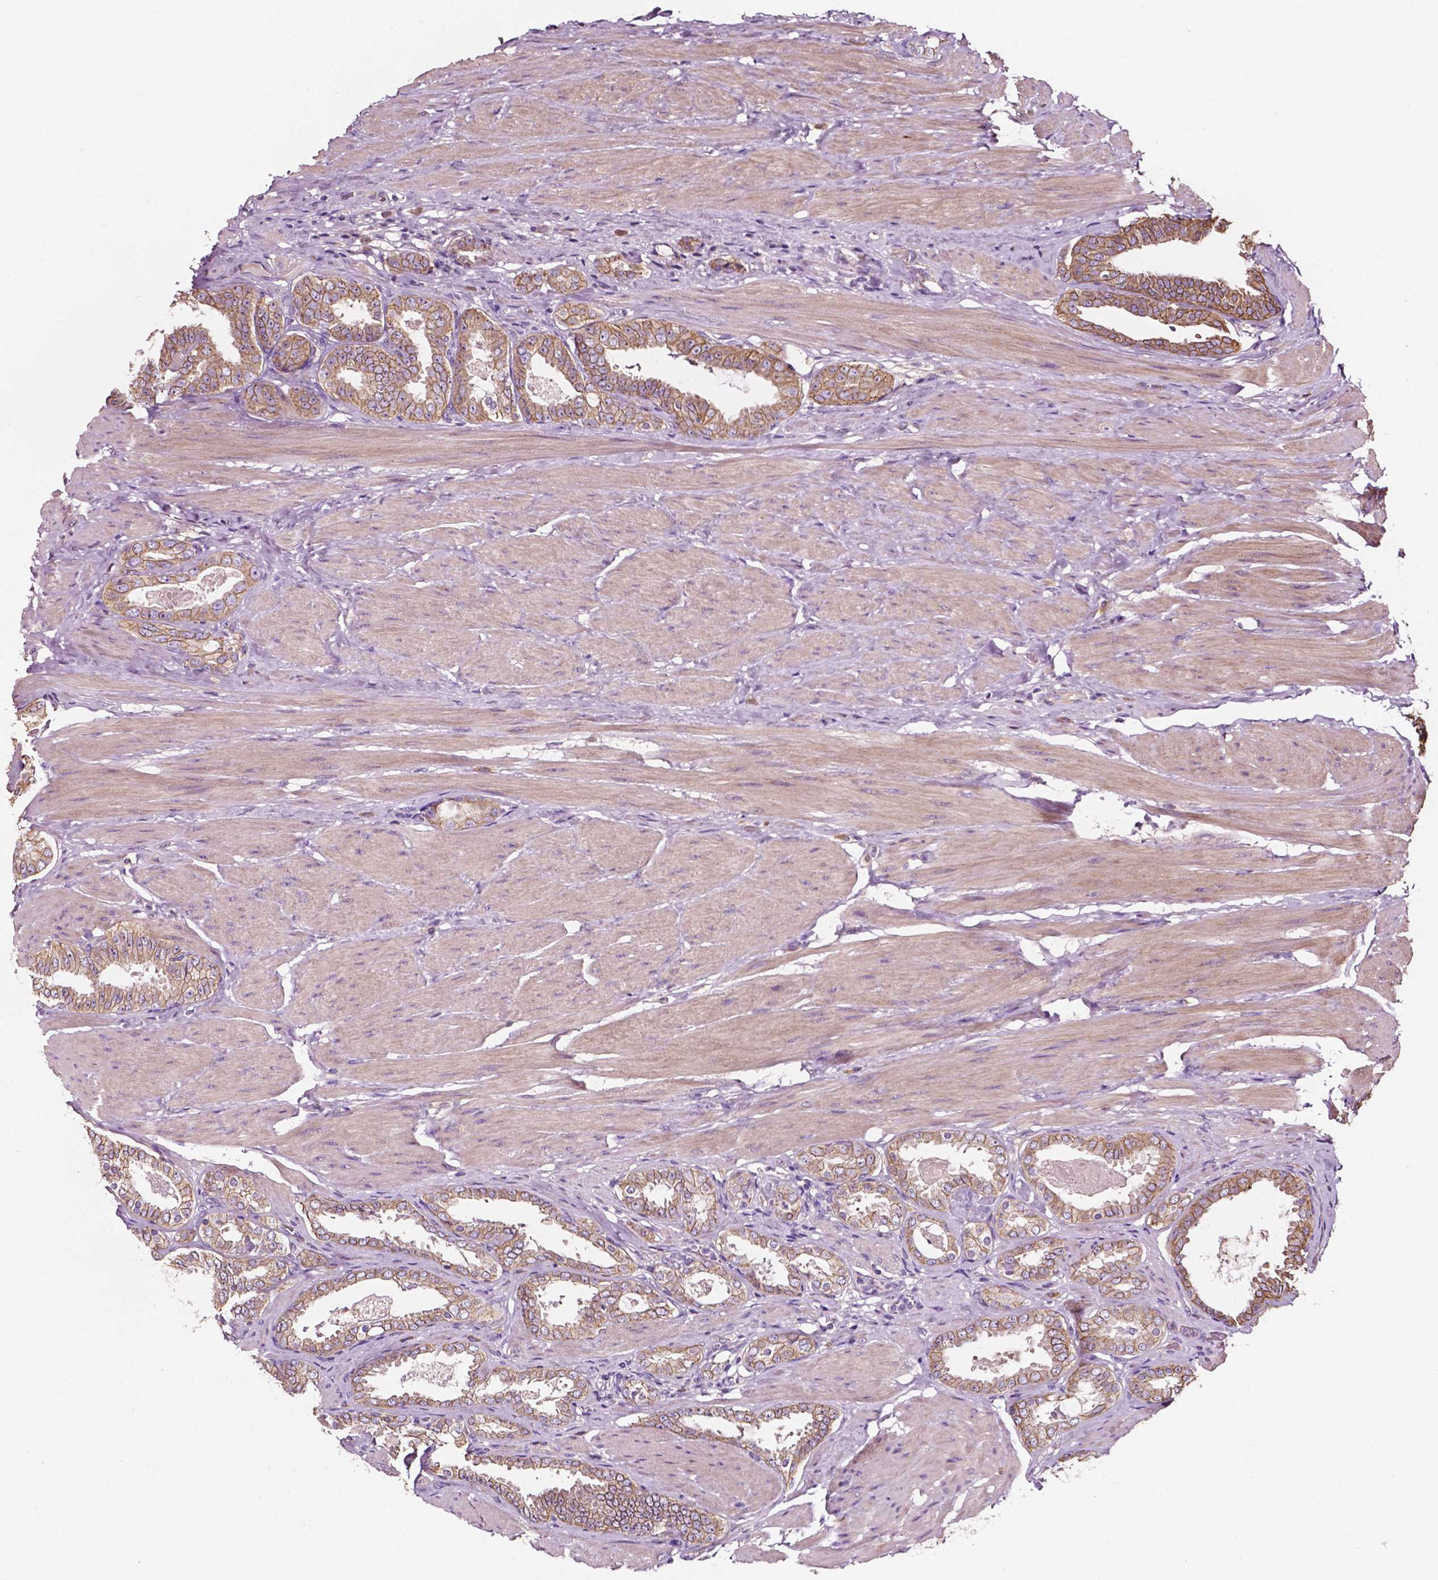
{"staining": {"intensity": "weak", "quantity": ">75%", "location": "cytoplasmic/membranous"}, "tissue": "prostate cancer", "cell_type": "Tumor cells", "image_type": "cancer", "snomed": [{"axis": "morphology", "description": "Adenocarcinoma, High grade"}, {"axis": "topography", "description": "Prostate"}], "caption": "Protein expression analysis of prostate cancer (adenocarcinoma (high-grade)) shows weak cytoplasmic/membranous positivity in about >75% of tumor cells.", "gene": "ATG16L1", "patient": {"sex": "male", "age": 63}}